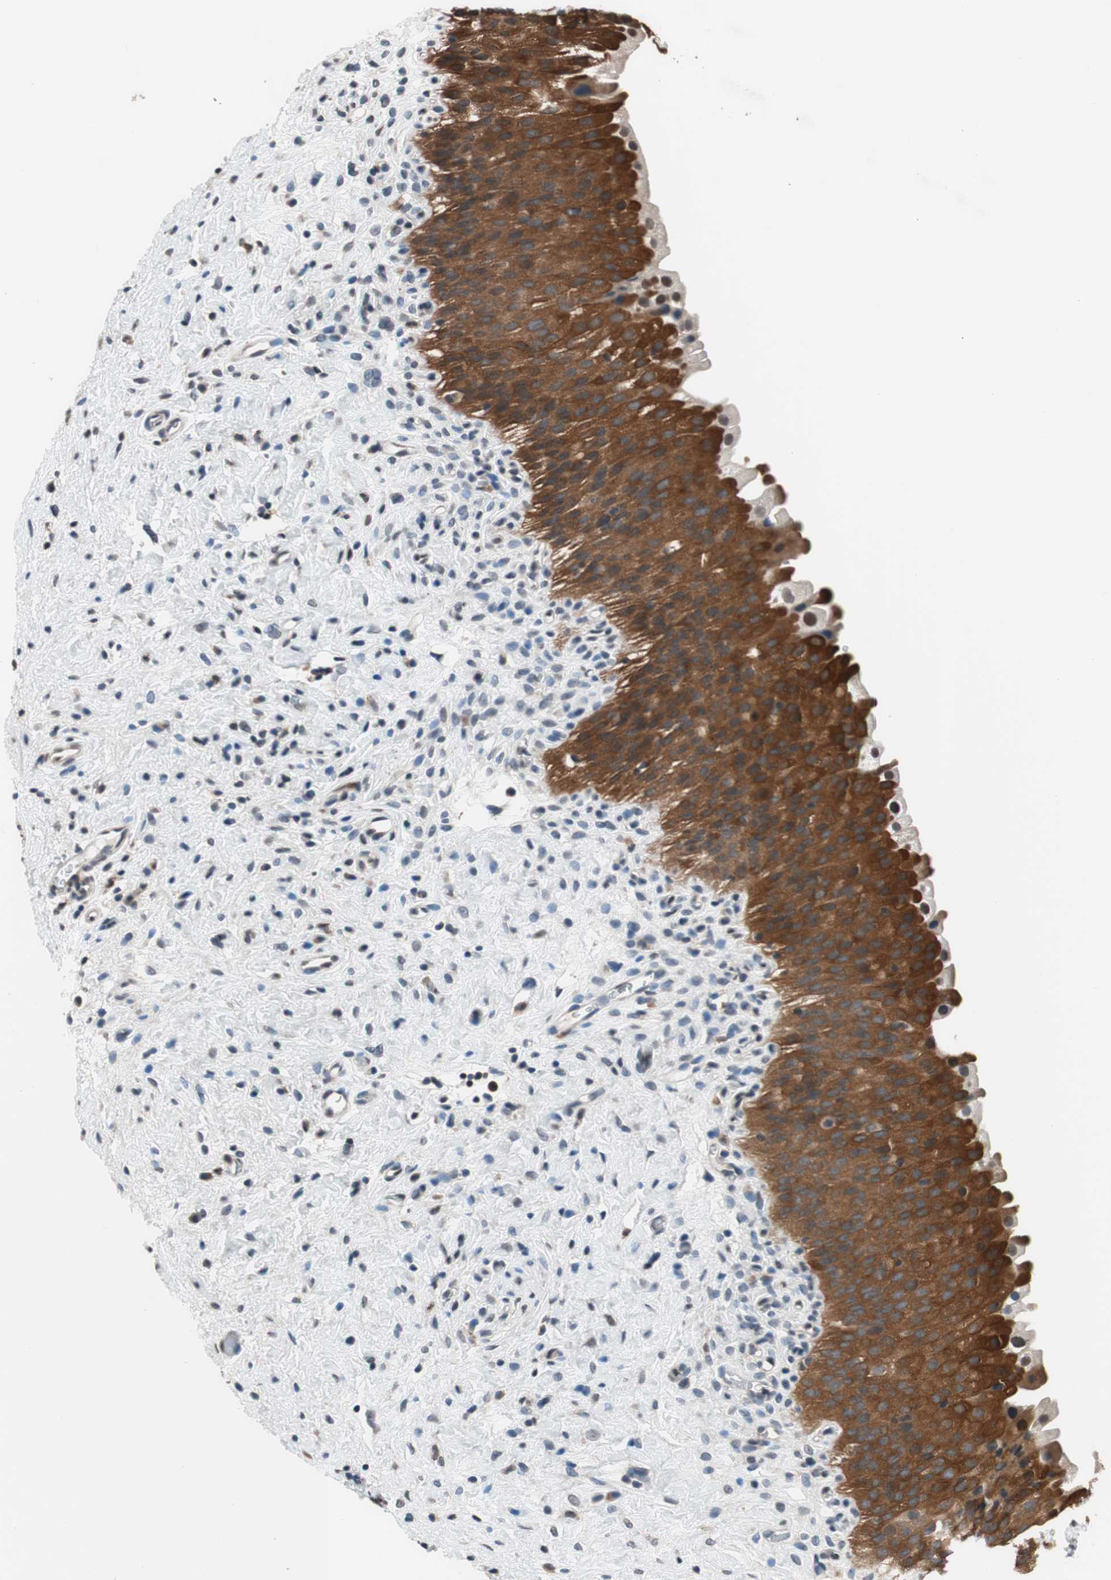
{"staining": {"intensity": "strong", "quantity": ">75%", "location": "cytoplasmic/membranous"}, "tissue": "urinary bladder", "cell_type": "Urothelial cells", "image_type": "normal", "snomed": [{"axis": "morphology", "description": "Normal tissue, NOS"}, {"axis": "morphology", "description": "Urothelial carcinoma, High grade"}, {"axis": "topography", "description": "Urinary bladder"}], "caption": "This is a micrograph of immunohistochemistry staining of benign urinary bladder, which shows strong positivity in the cytoplasmic/membranous of urothelial cells.", "gene": "GCLC", "patient": {"sex": "male", "age": 46}}